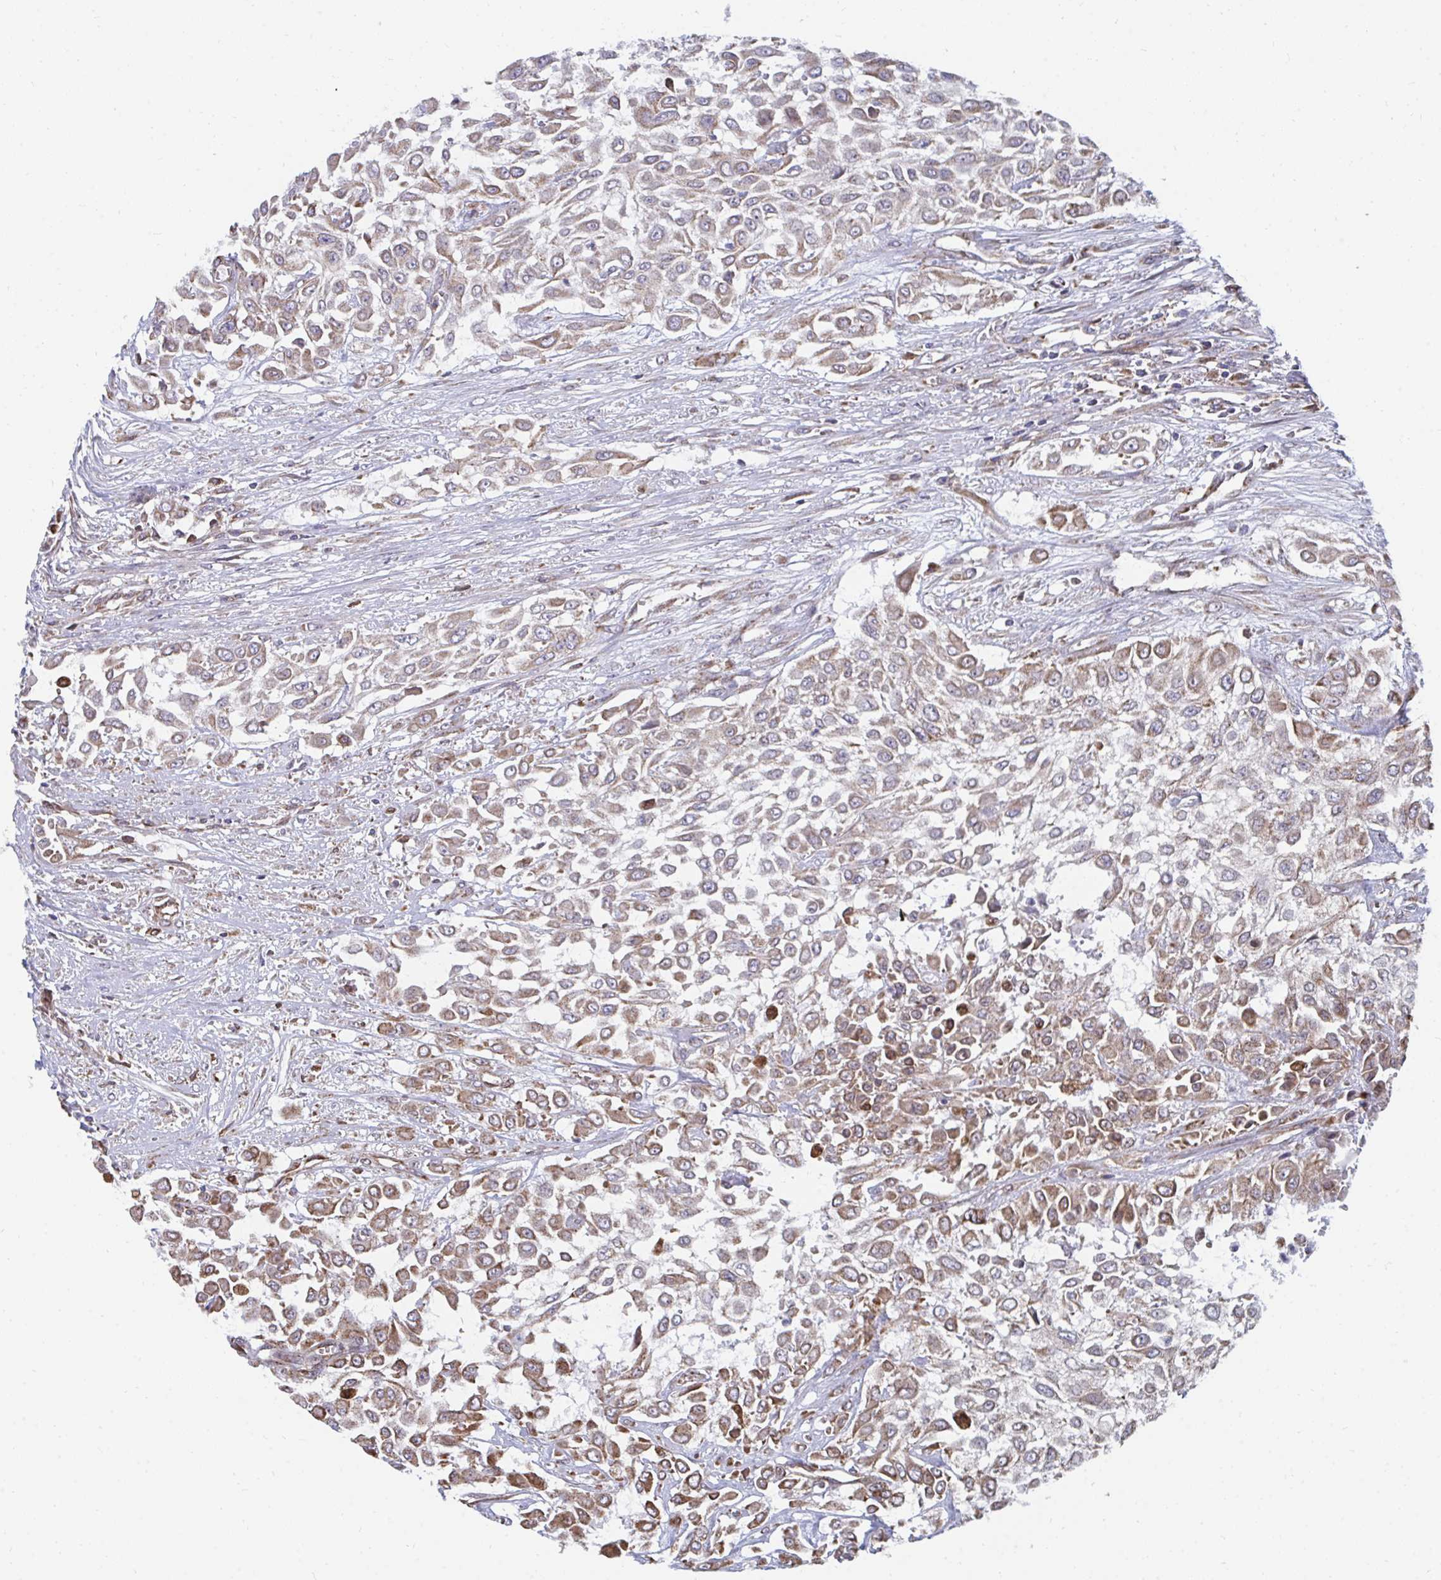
{"staining": {"intensity": "moderate", "quantity": ">75%", "location": "cytoplasmic/membranous"}, "tissue": "urothelial cancer", "cell_type": "Tumor cells", "image_type": "cancer", "snomed": [{"axis": "morphology", "description": "Urothelial carcinoma, High grade"}, {"axis": "topography", "description": "Urinary bladder"}], "caption": "Immunohistochemical staining of human urothelial cancer exhibits moderate cytoplasmic/membranous protein expression in about >75% of tumor cells.", "gene": "ELAVL1", "patient": {"sex": "male", "age": 57}}